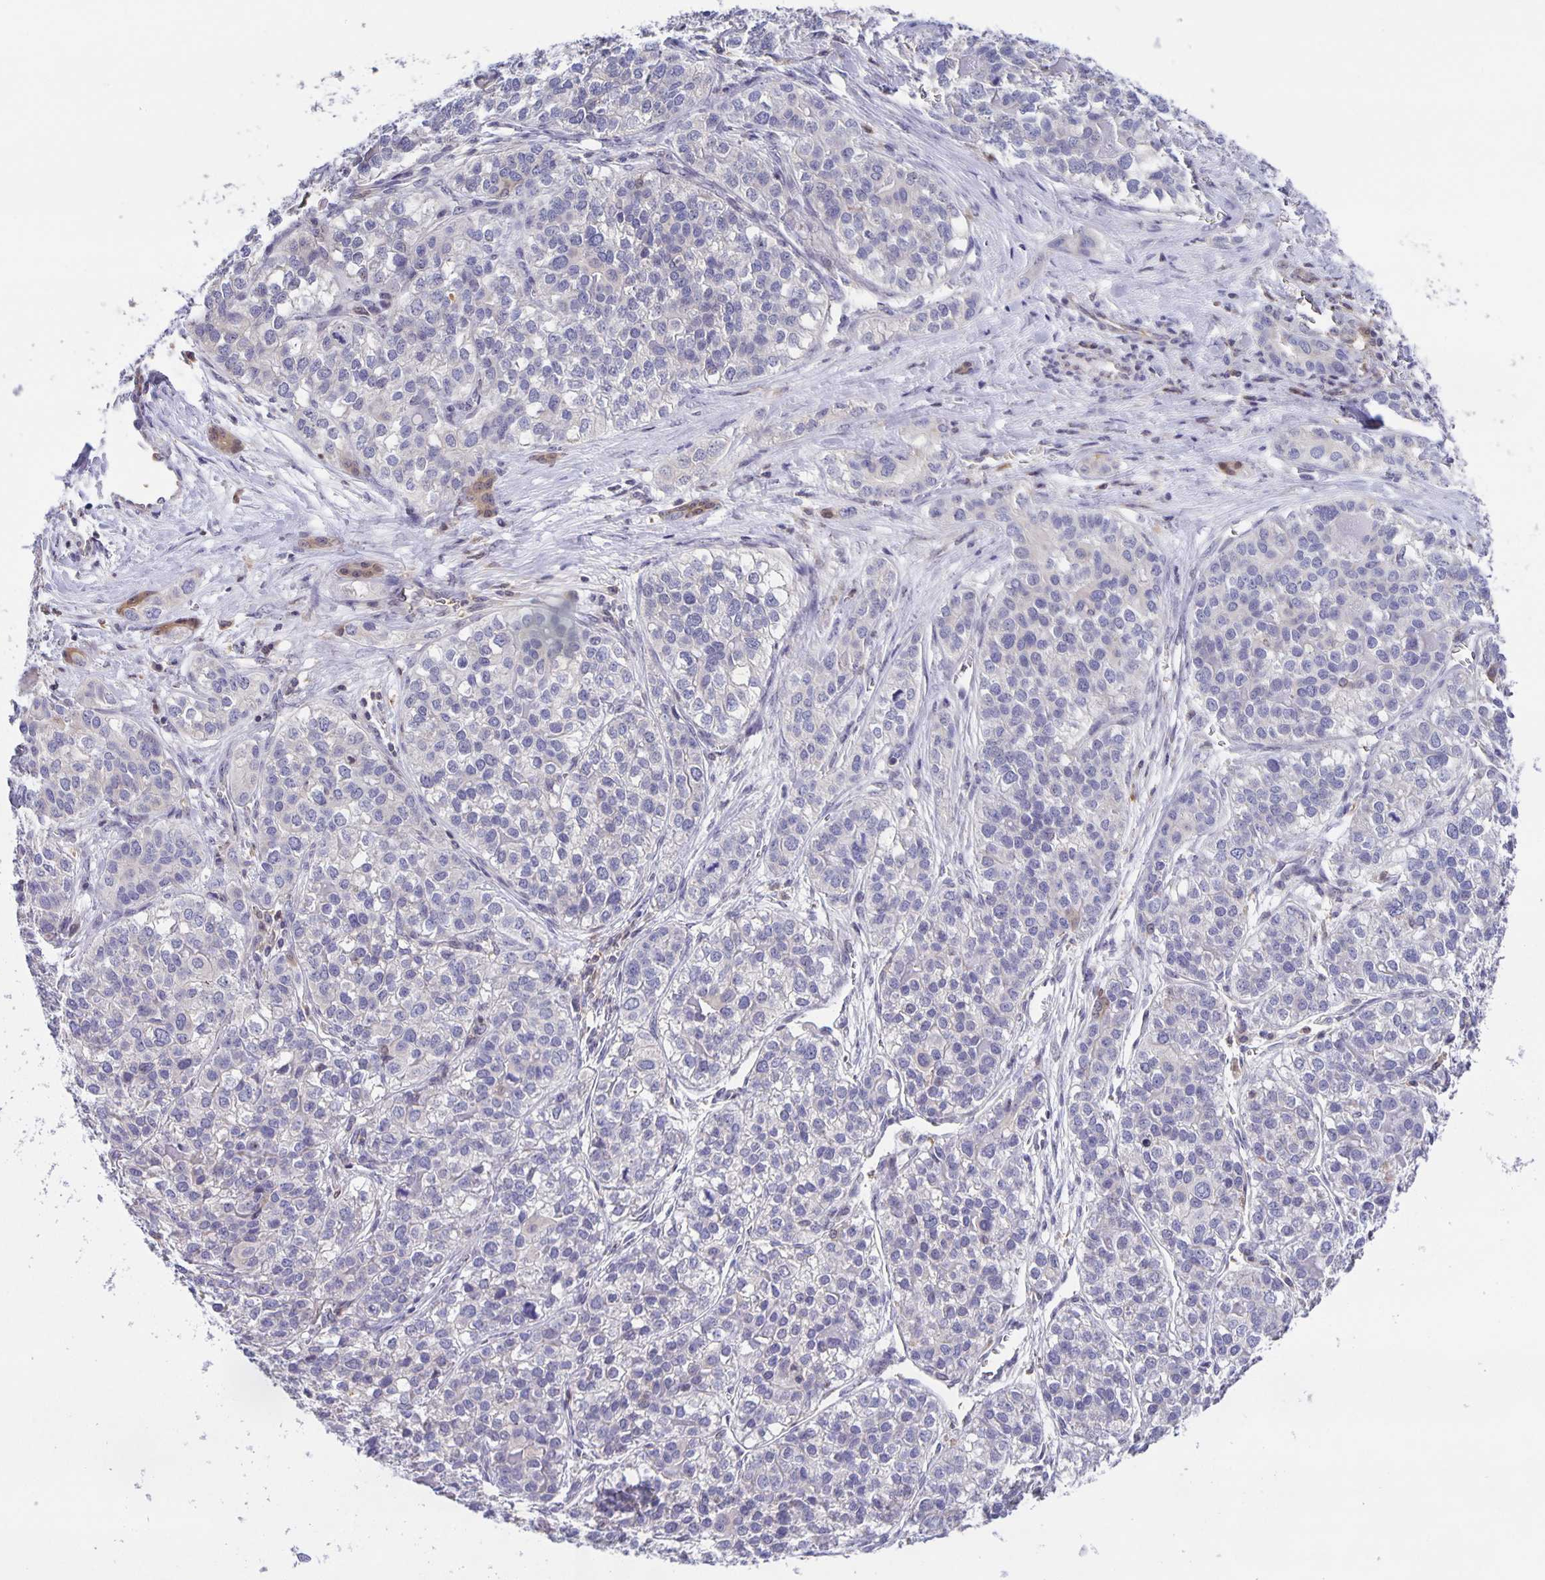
{"staining": {"intensity": "negative", "quantity": "none", "location": "none"}, "tissue": "liver cancer", "cell_type": "Tumor cells", "image_type": "cancer", "snomed": [{"axis": "morphology", "description": "Cholangiocarcinoma"}, {"axis": "topography", "description": "Liver"}], "caption": "This is a histopathology image of IHC staining of liver cancer (cholangiocarcinoma), which shows no expression in tumor cells.", "gene": "MARCHF6", "patient": {"sex": "male", "age": 56}}